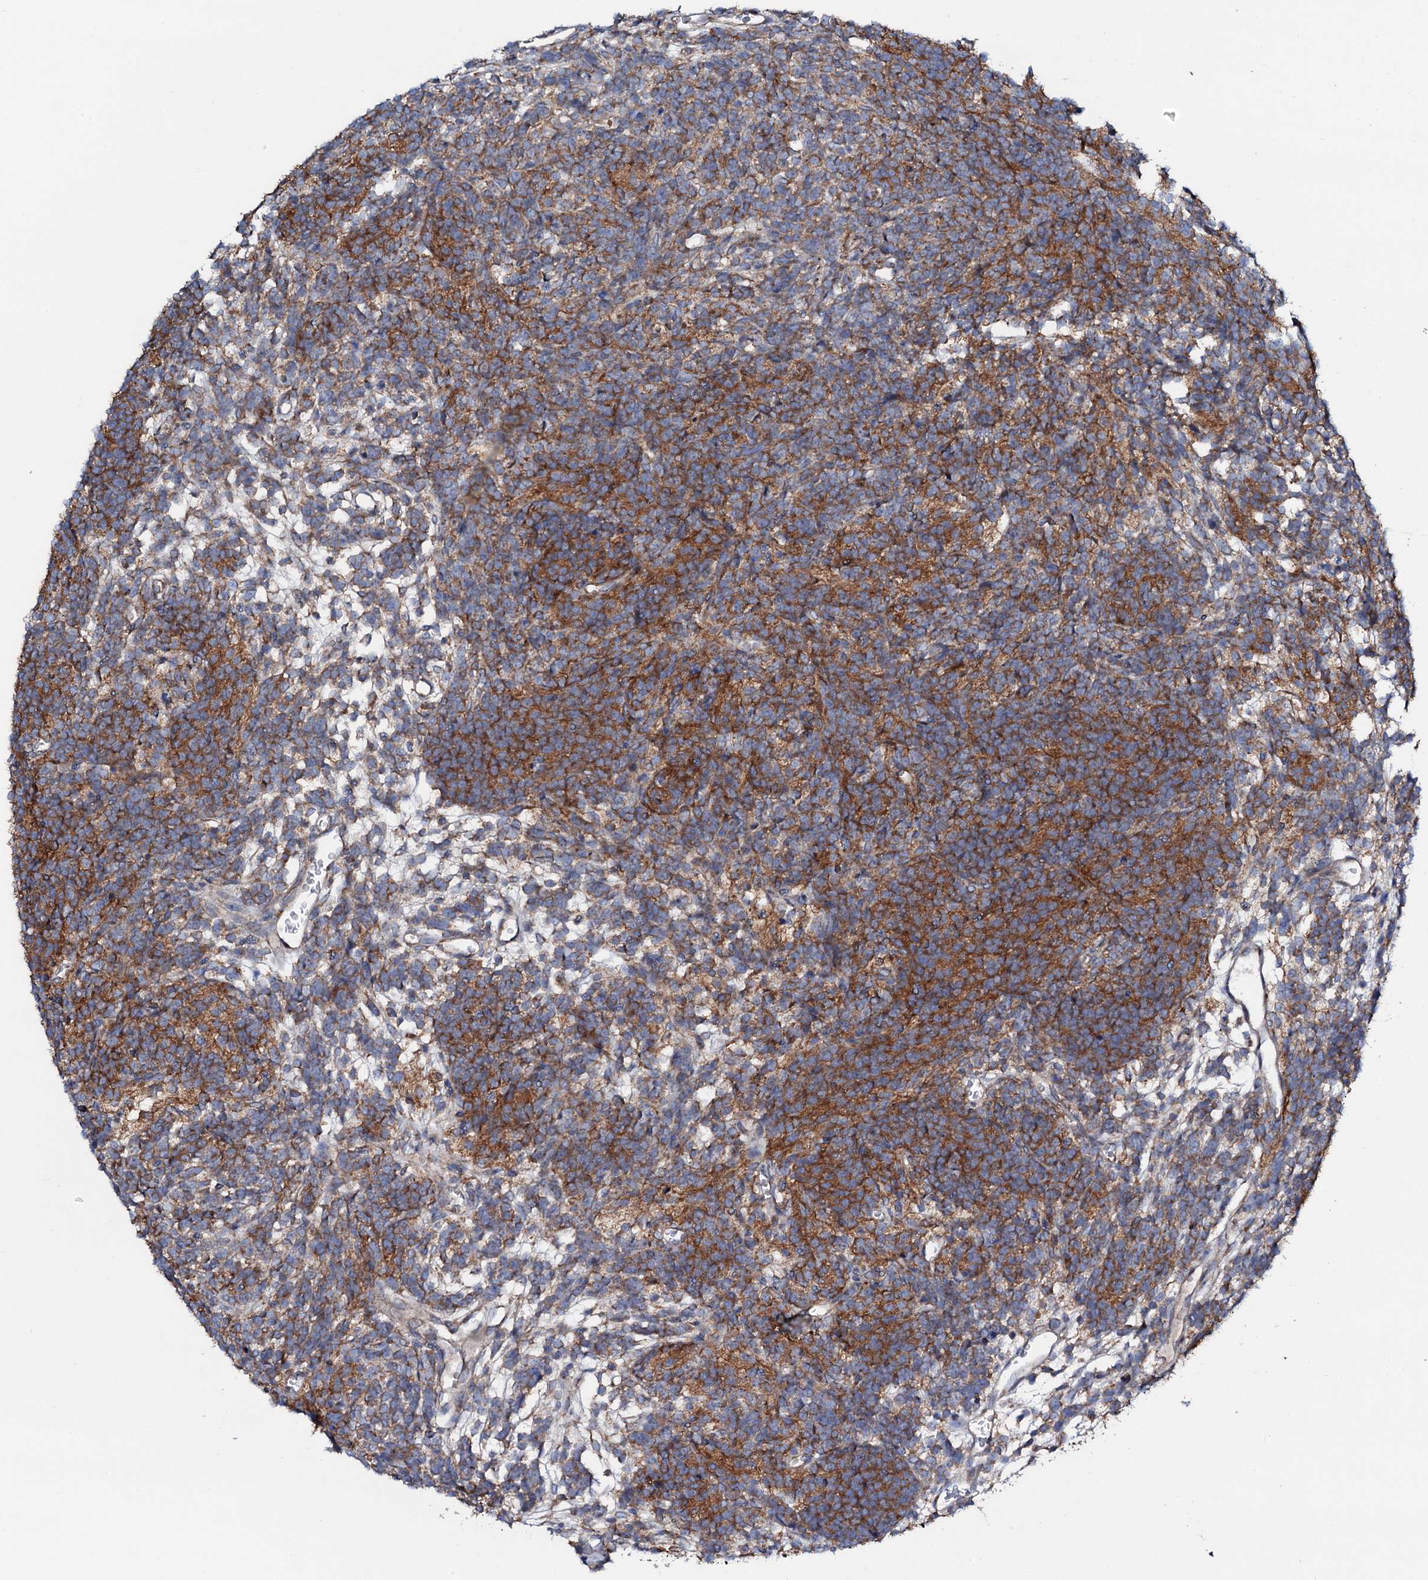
{"staining": {"intensity": "strong", "quantity": "25%-75%", "location": "cytoplasmic/membranous"}, "tissue": "glioma", "cell_type": "Tumor cells", "image_type": "cancer", "snomed": [{"axis": "morphology", "description": "Glioma, malignant, Low grade"}, {"axis": "topography", "description": "Brain"}], "caption": "Human low-grade glioma (malignant) stained with a protein marker reveals strong staining in tumor cells.", "gene": "STARD13", "patient": {"sex": "female", "age": 1}}